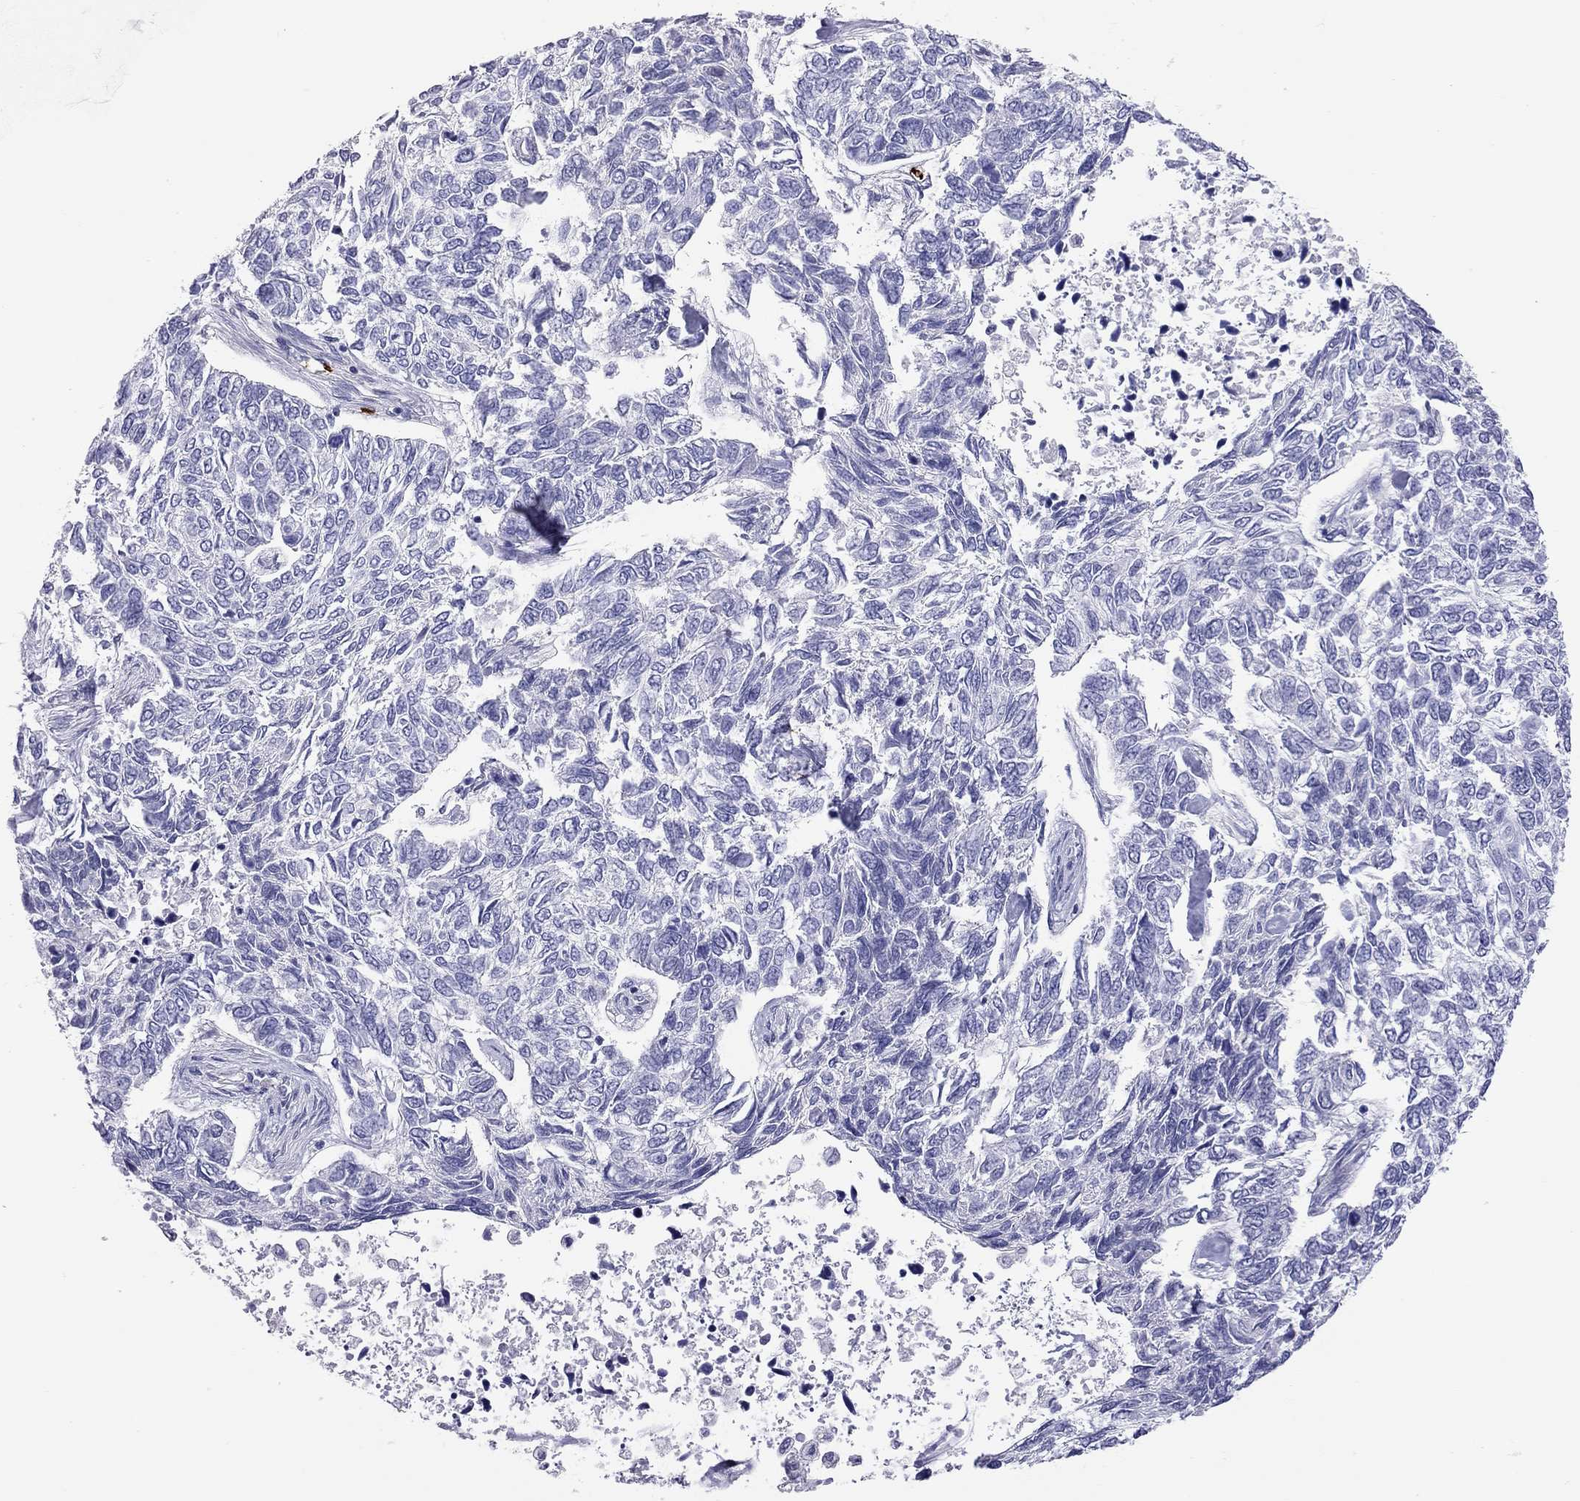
{"staining": {"intensity": "negative", "quantity": "none", "location": "none"}, "tissue": "skin cancer", "cell_type": "Tumor cells", "image_type": "cancer", "snomed": [{"axis": "morphology", "description": "Basal cell carcinoma"}, {"axis": "topography", "description": "Skin"}], "caption": "The micrograph exhibits no significant expression in tumor cells of skin cancer (basal cell carcinoma). (Stains: DAB (3,3'-diaminobenzidine) IHC with hematoxylin counter stain, Microscopy: brightfield microscopy at high magnification).", "gene": "IL17REL", "patient": {"sex": "female", "age": 65}}